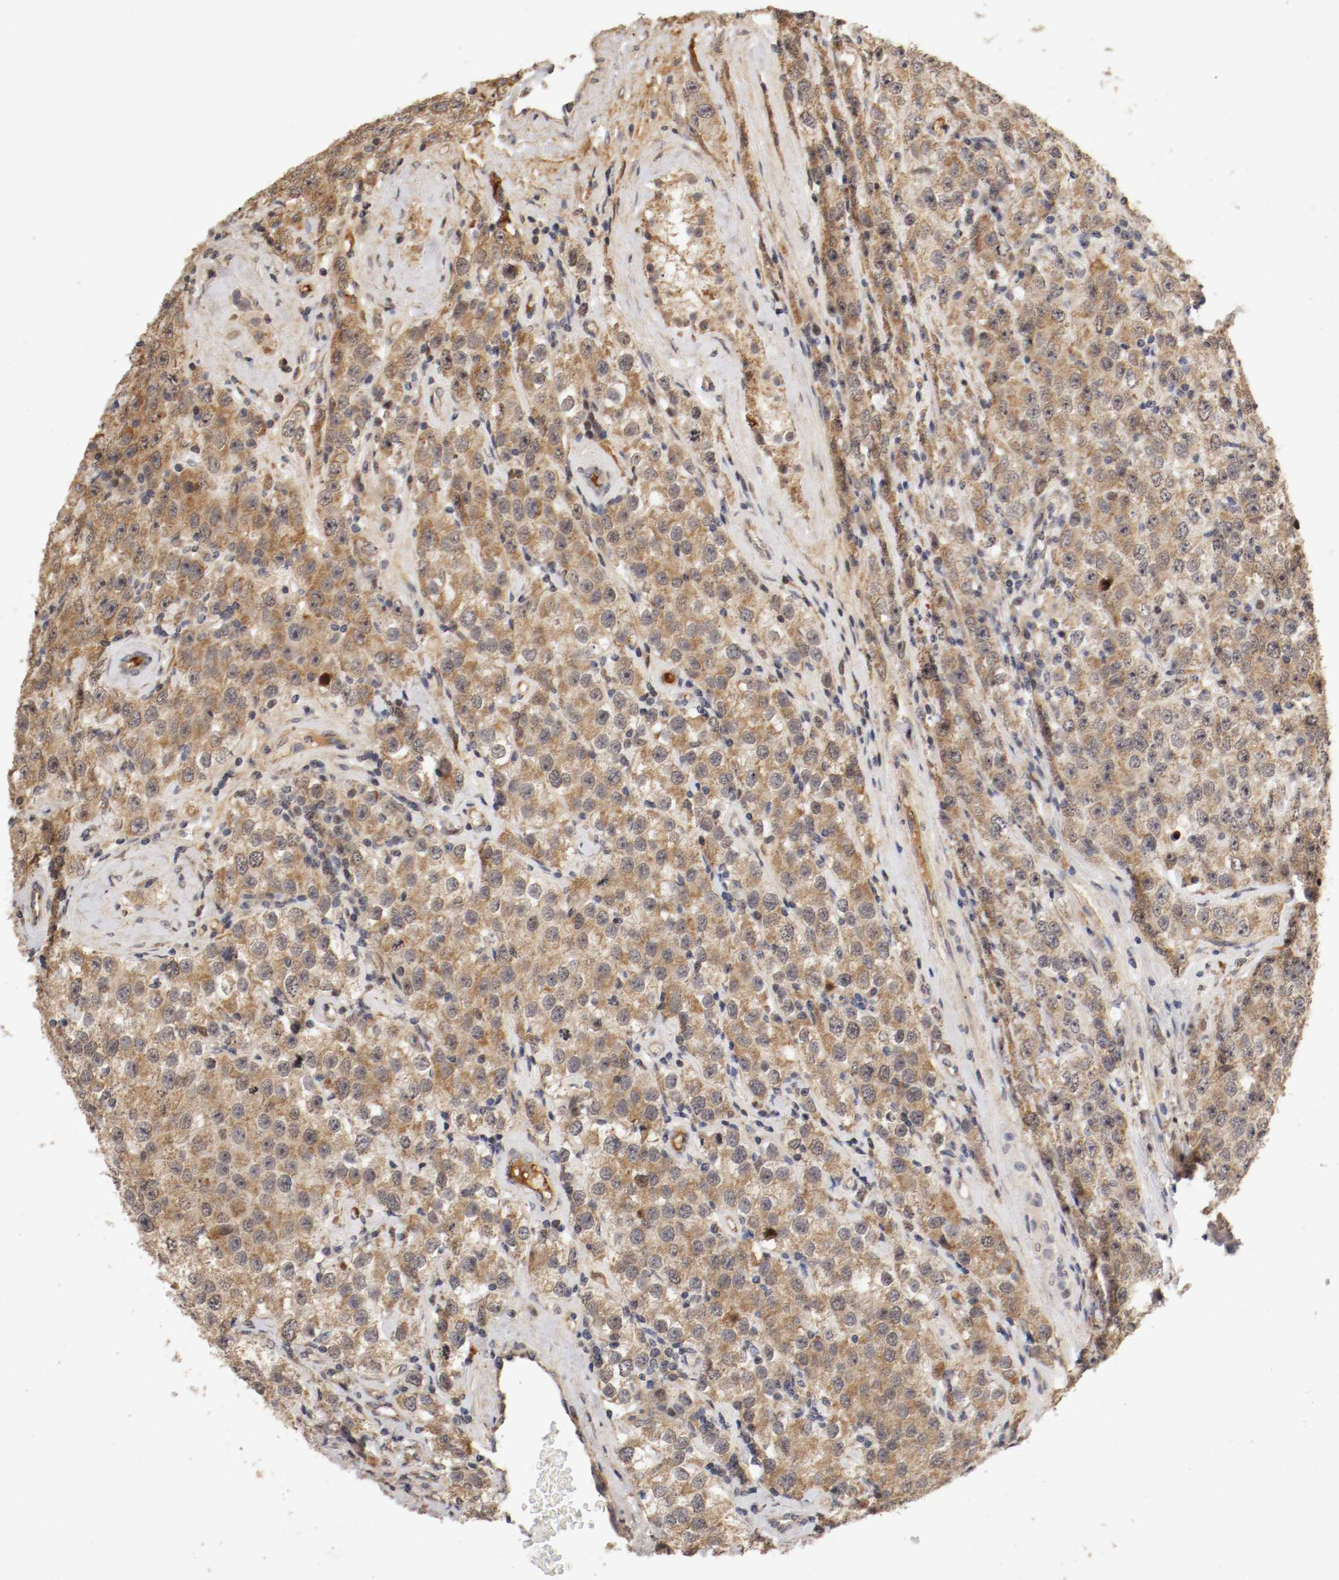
{"staining": {"intensity": "moderate", "quantity": ">75%", "location": "cytoplasmic/membranous"}, "tissue": "testis cancer", "cell_type": "Tumor cells", "image_type": "cancer", "snomed": [{"axis": "morphology", "description": "Seminoma, NOS"}, {"axis": "topography", "description": "Testis"}], "caption": "Human testis cancer stained with a protein marker reveals moderate staining in tumor cells.", "gene": "TNFRSF1B", "patient": {"sex": "male", "age": 52}}